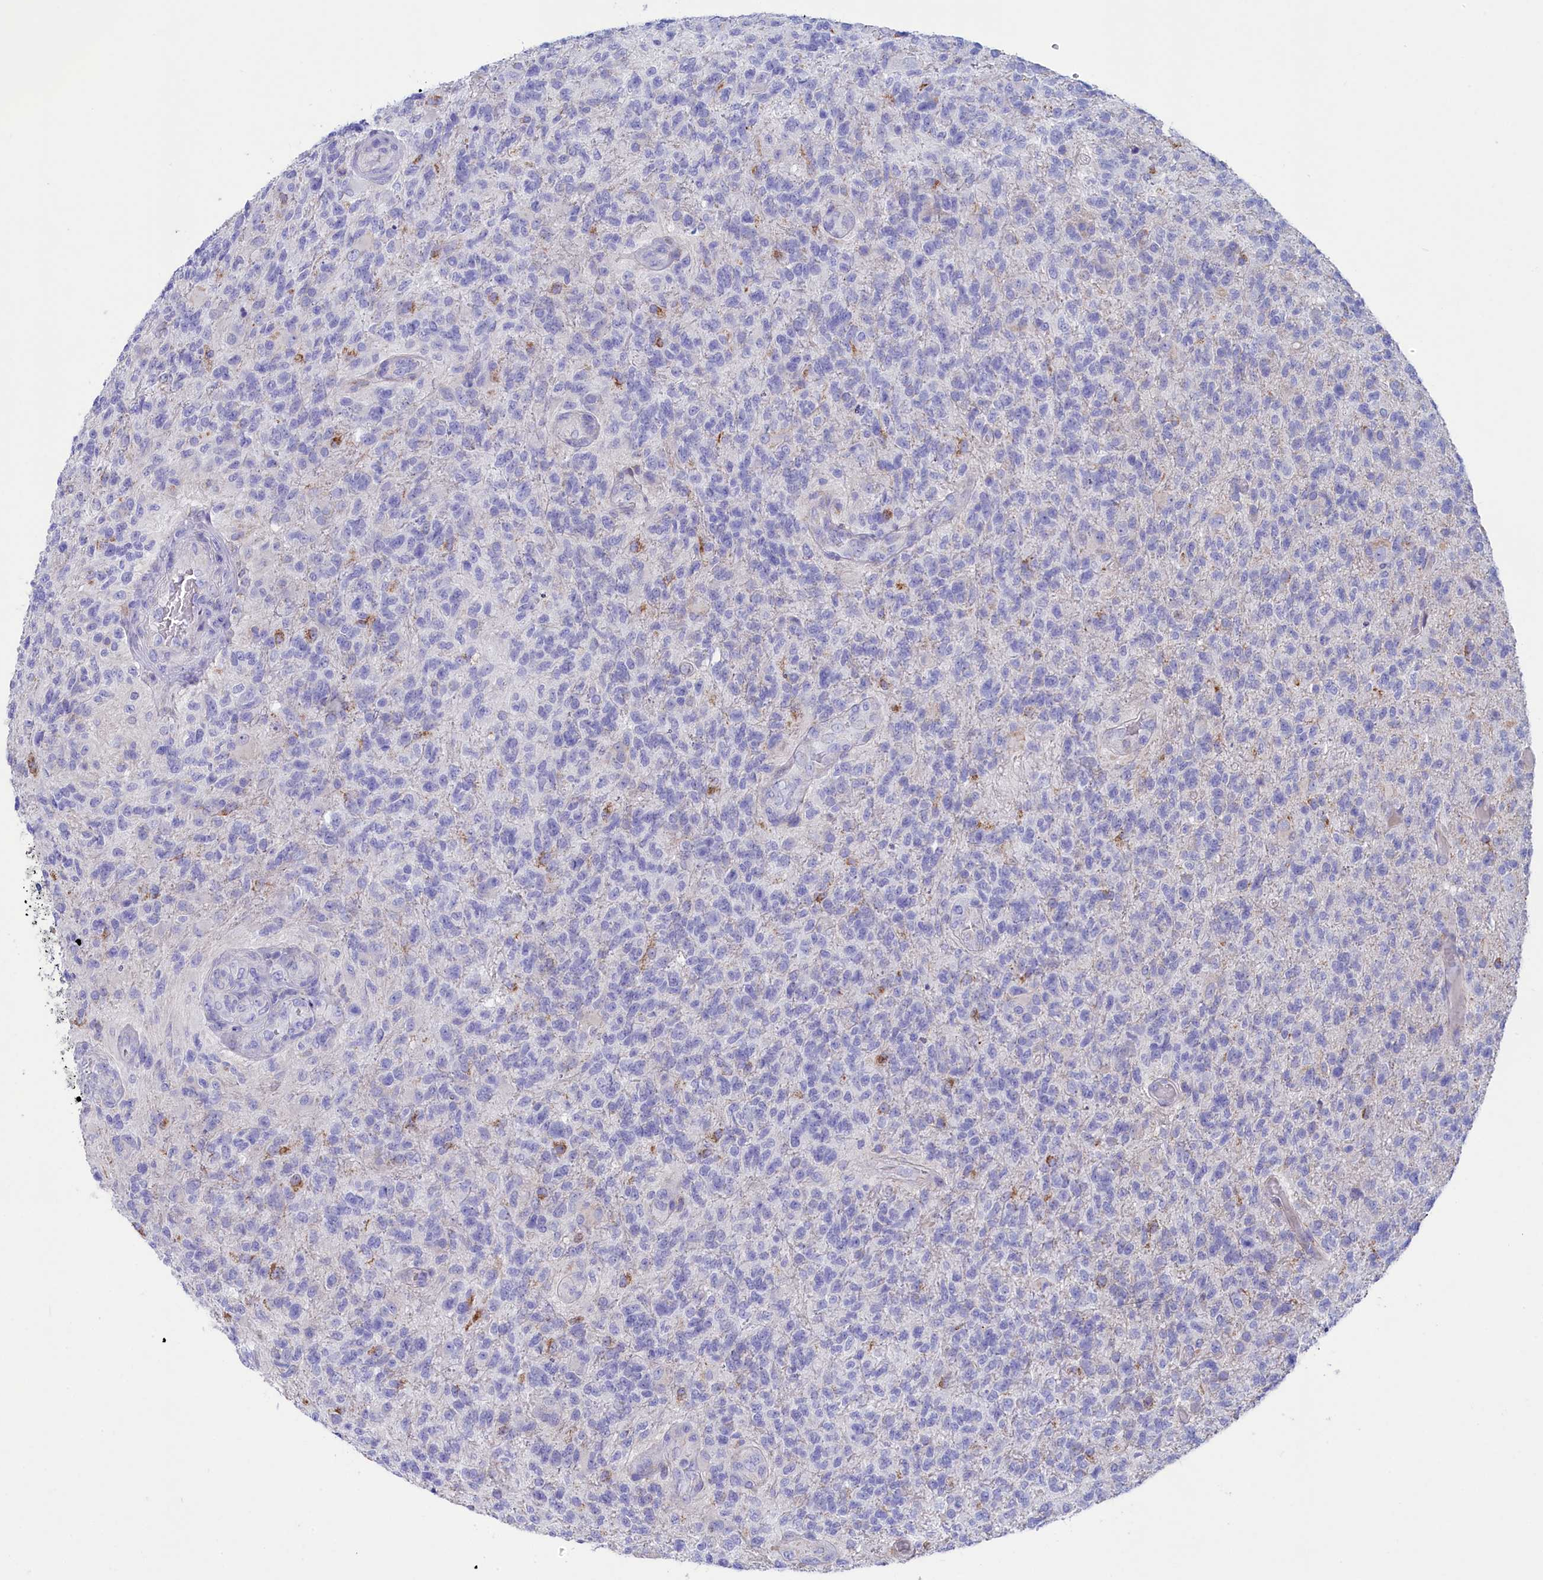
{"staining": {"intensity": "negative", "quantity": "none", "location": "none"}, "tissue": "glioma", "cell_type": "Tumor cells", "image_type": "cancer", "snomed": [{"axis": "morphology", "description": "Glioma, malignant, High grade"}, {"axis": "topography", "description": "Brain"}], "caption": "IHC histopathology image of neoplastic tissue: glioma stained with DAB shows no significant protein staining in tumor cells.", "gene": "PRDM12", "patient": {"sex": "male", "age": 56}}